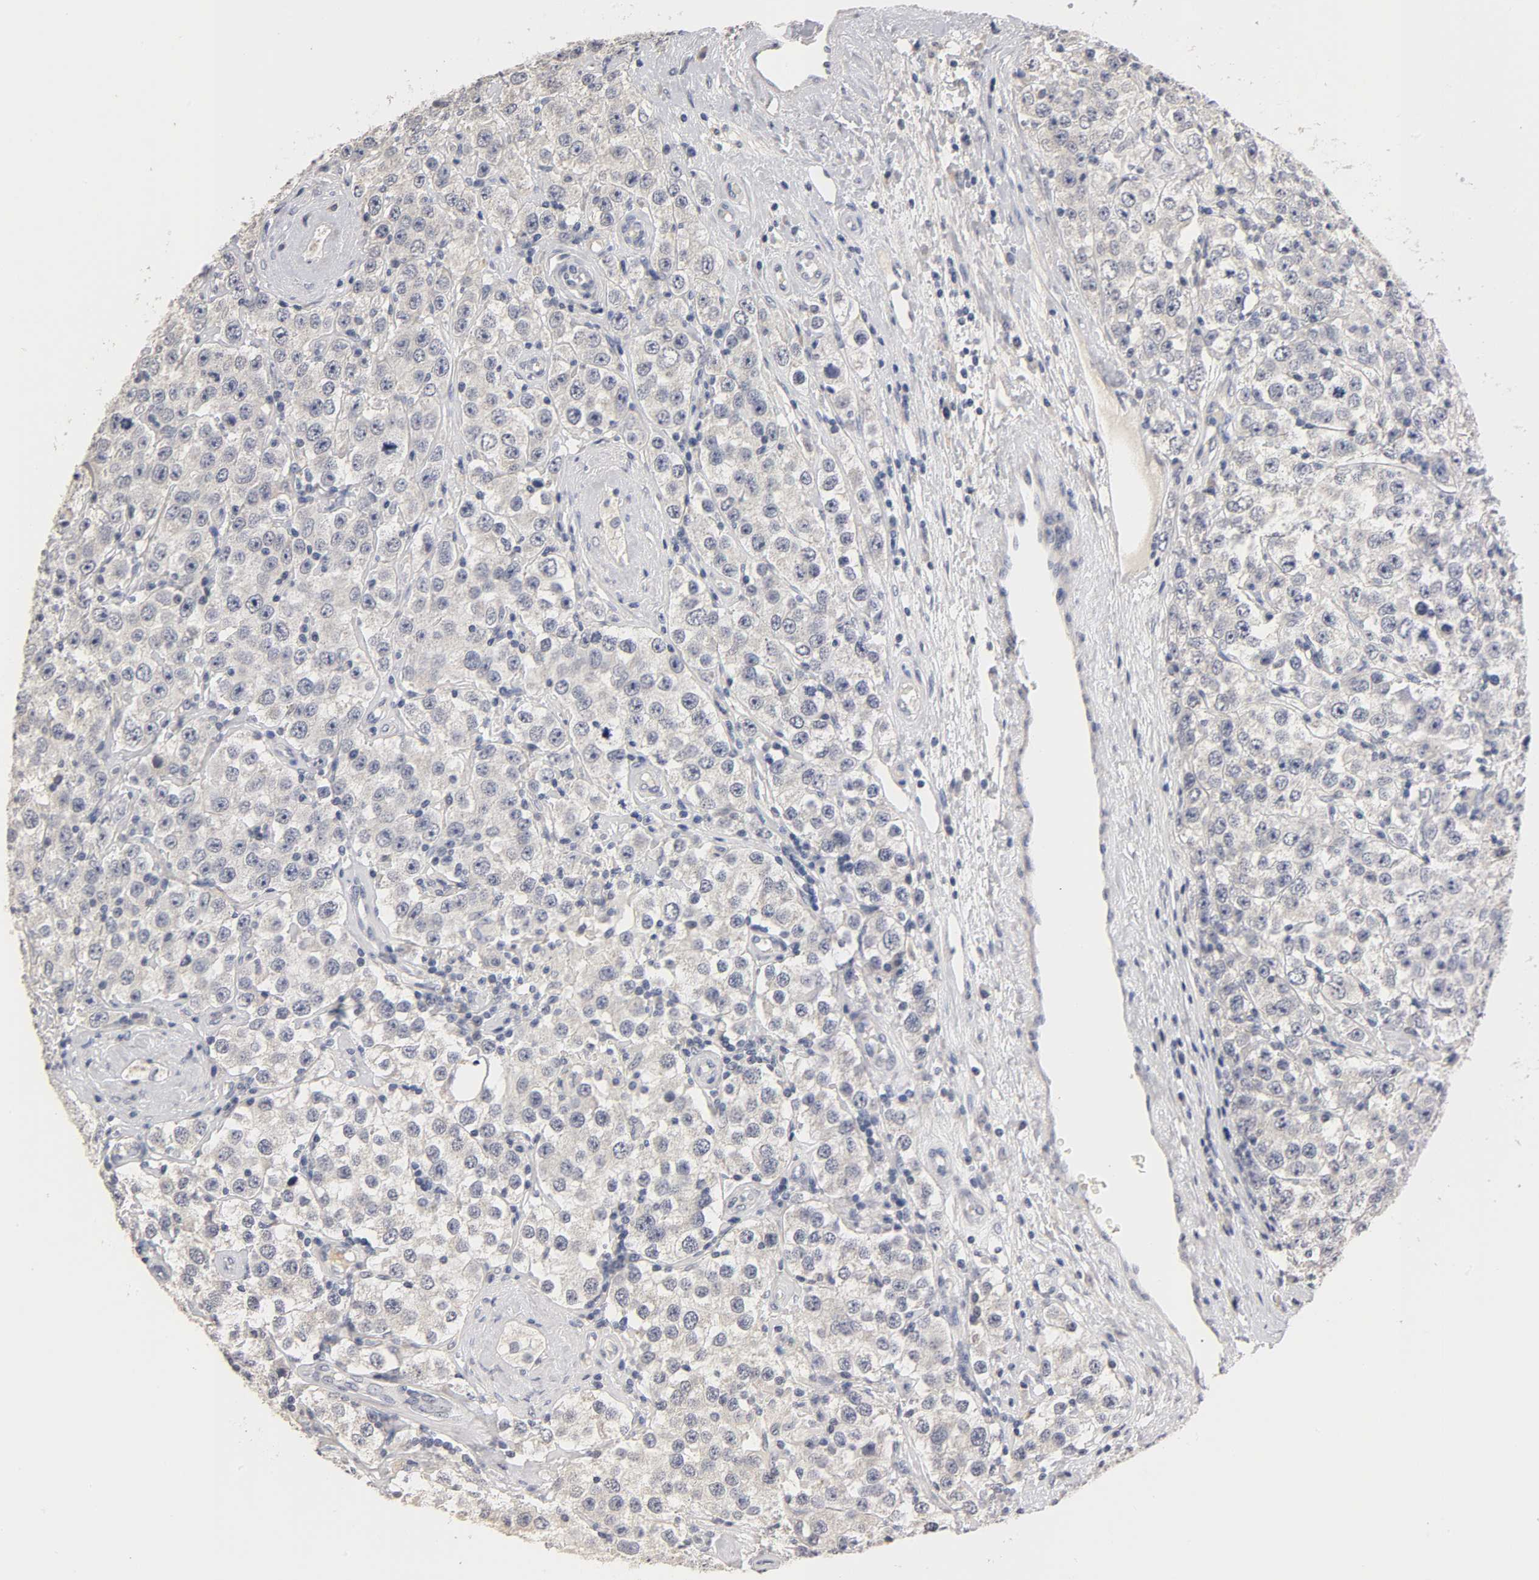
{"staining": {"intensity": "negative", "quantity": "none", "location": "none"}, "tissue": "testis cancer", "cell_type": "Tumor cells", "image_type": "cancer", "snomed": [{"axis": "morphology", "description": "Seminoma, NOS"}, {"axis": "topography", "description": "Testis"}], "caption": "Tumor cells show no significant protein expression in testis cancer (seminoma).", "gene": "OVOL1", "patient": {"sex": "male", "age": 52}}